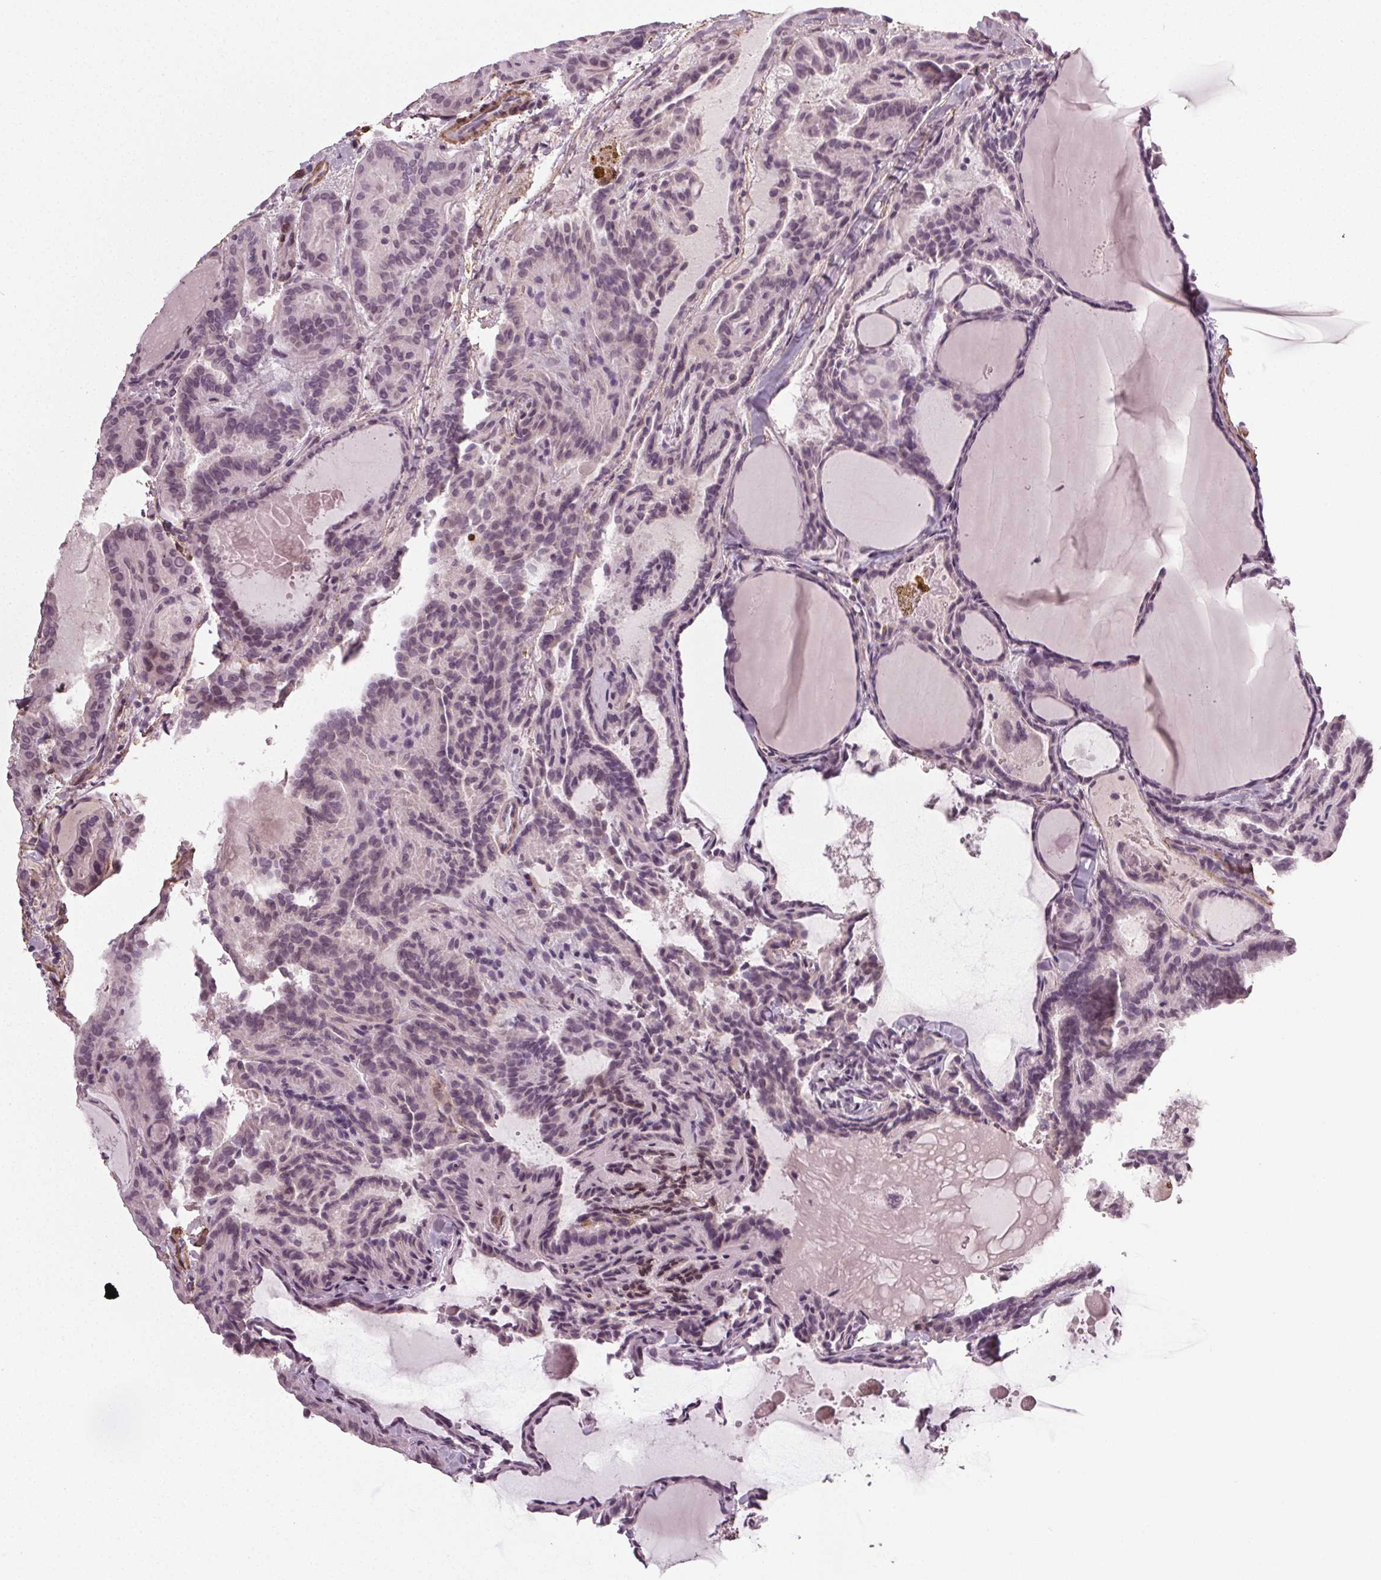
{"staining": {"intensity": "negative", "quantity": "none", "location": "none"}, "tissue": "thyroid cancer", "cell_type": "Tumor cells", "image_type": "cancer", "snomed": [{"axis": "morphology", "description": "Papillary adenocarcinoma, NOS"}, {"axis": "topography", "description": "Thyroid gland"}], "caption": "Immunohistochemistry image of neoplastic tissue: thyroid papillary adenocarcinoma stained with DAB shows no significant protein staining in tumor cells.", "gene": "PKP1", "patient": {"sex": "female", "age": 46}}